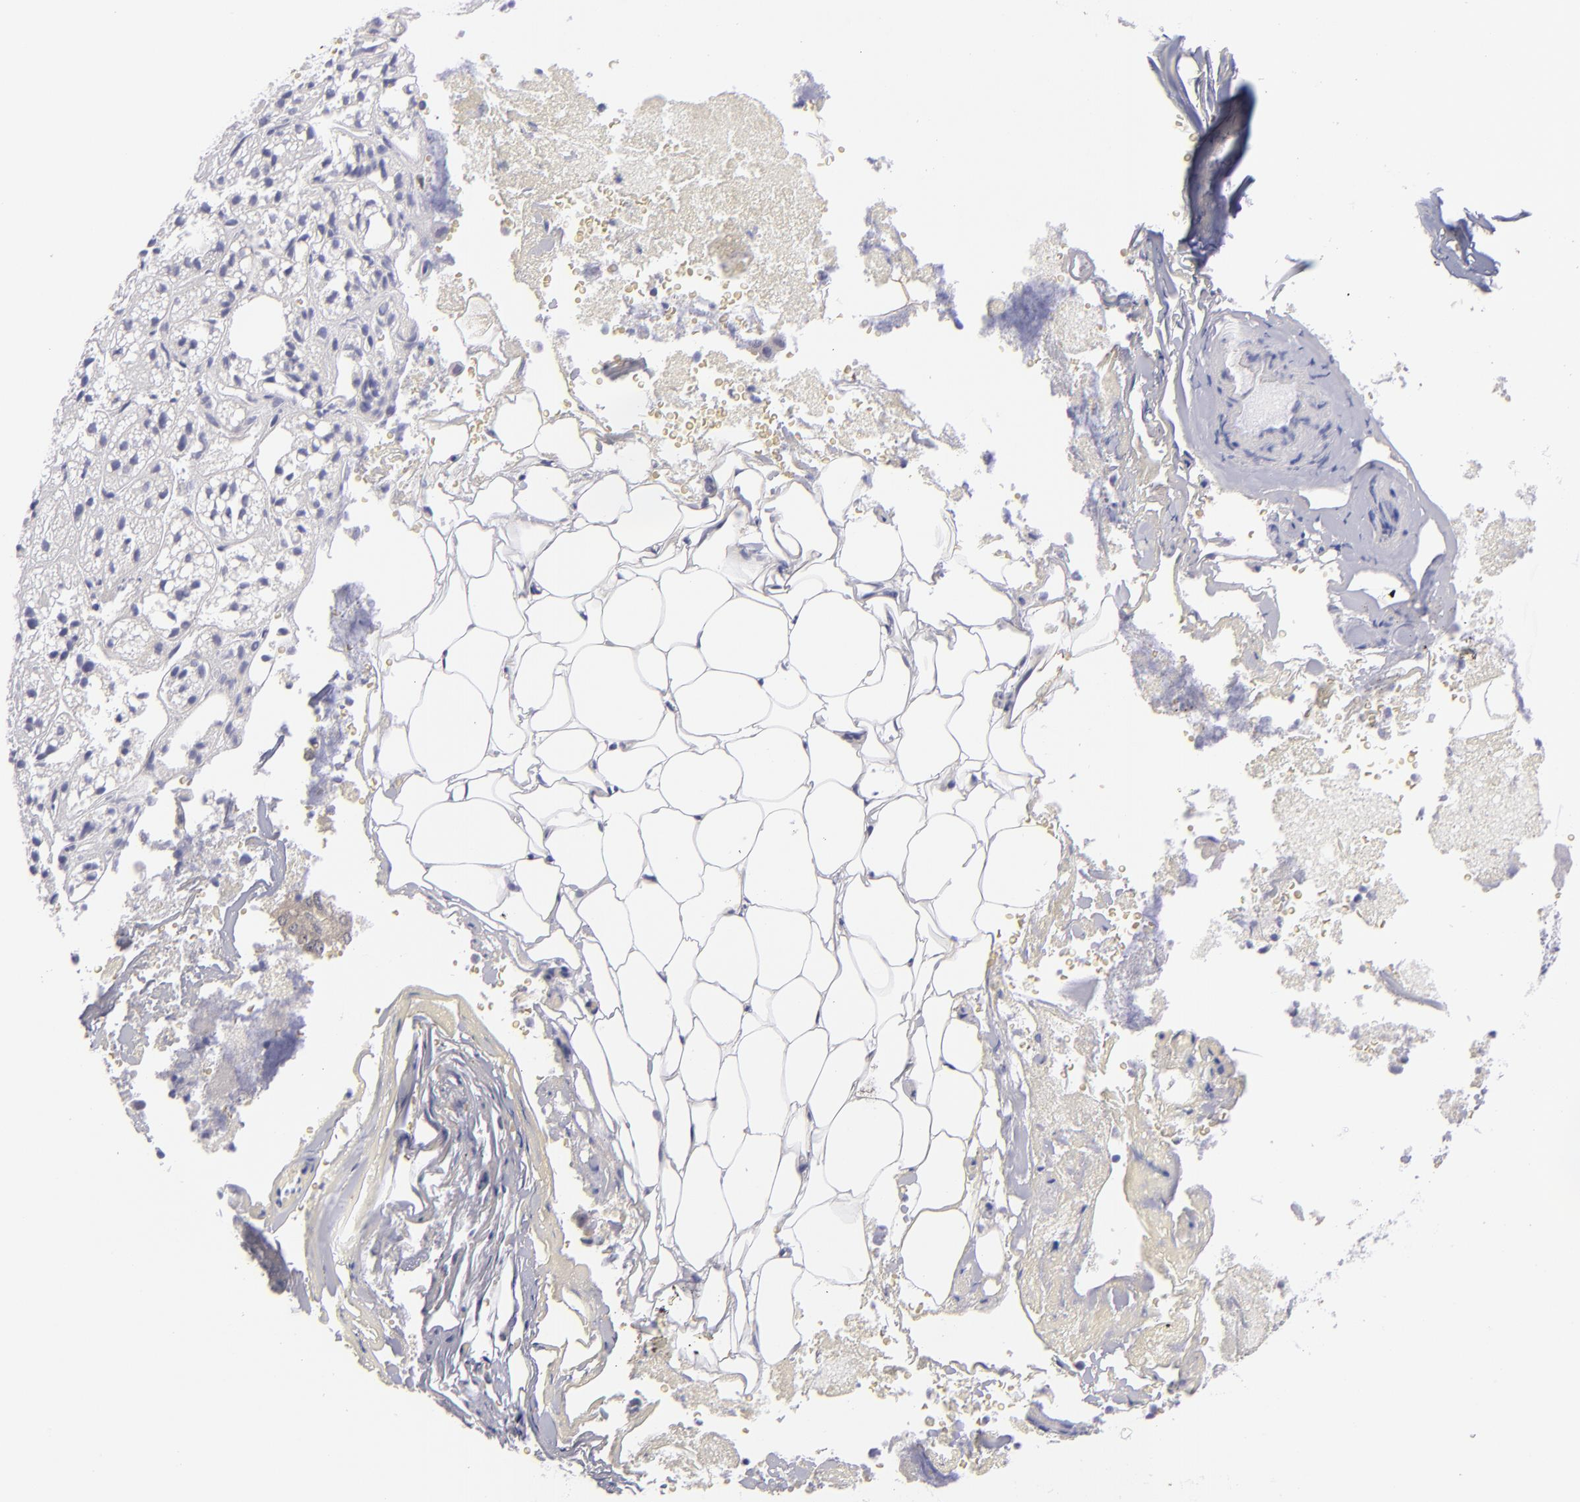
{"staining": {"intensity": "negative", "quantity": "none", "location": "none"}, "tissue": "adrenal gland", "cell_type": "Glandular cells", "image_type": "normal", "snomed": [{"axis": "morphology", "description": "Normal tissue, NOS"}, {"axis": "topography", "description": "Adrenal gland"}], "caption": "High power microscopy photomicrograph of an immunohistochemistry (IHC) micrograph of unremarkable adrenal gland, revealing no significant positivity in glandular cells.", "gene": "CNP", "patient": {"sex": "female", "age": 71}}